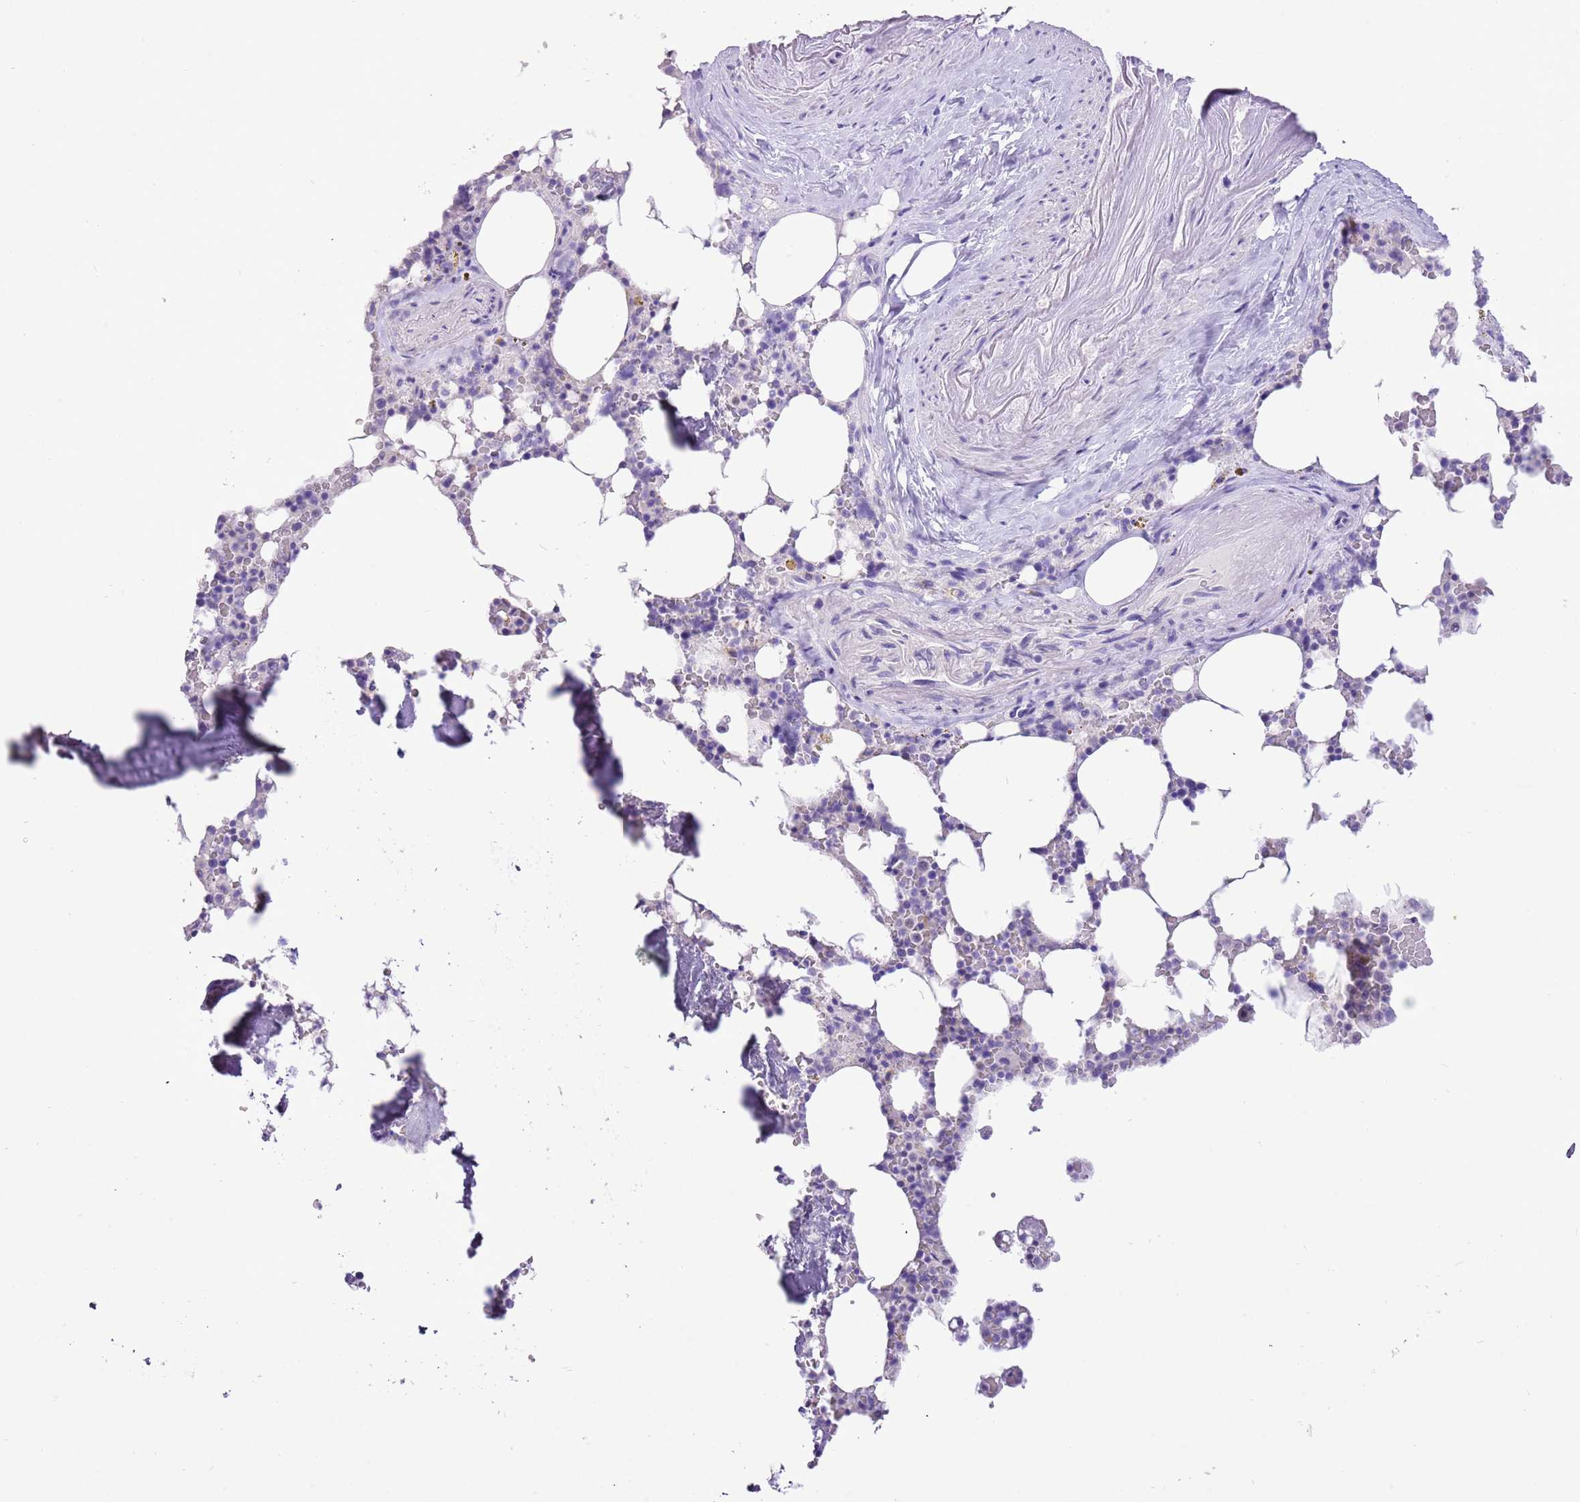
{"staining": {"intensity": "negative", "quantity": "none", "location": "none"}, "tissue": "bone marrow", "cell_type": "Hematopoietic cells", "image_type": "normal", "snomed": [{"axis": "morphology", "description": "Normal tissue, NOS"}, {"axis": "topography", "description": "Bone marrow"}], "caption": "DAB (3,3'-diaminobenzidine) immunohistochemical staining of normal bone marrow reveals no significant staining in hematopoietic cells. (DAB immunohistochemistry (IHC) visualized using brightfield microscopy, high magnification).", "gene": "R3HDM4", "patient": {"sex": "male", "age": 64}}